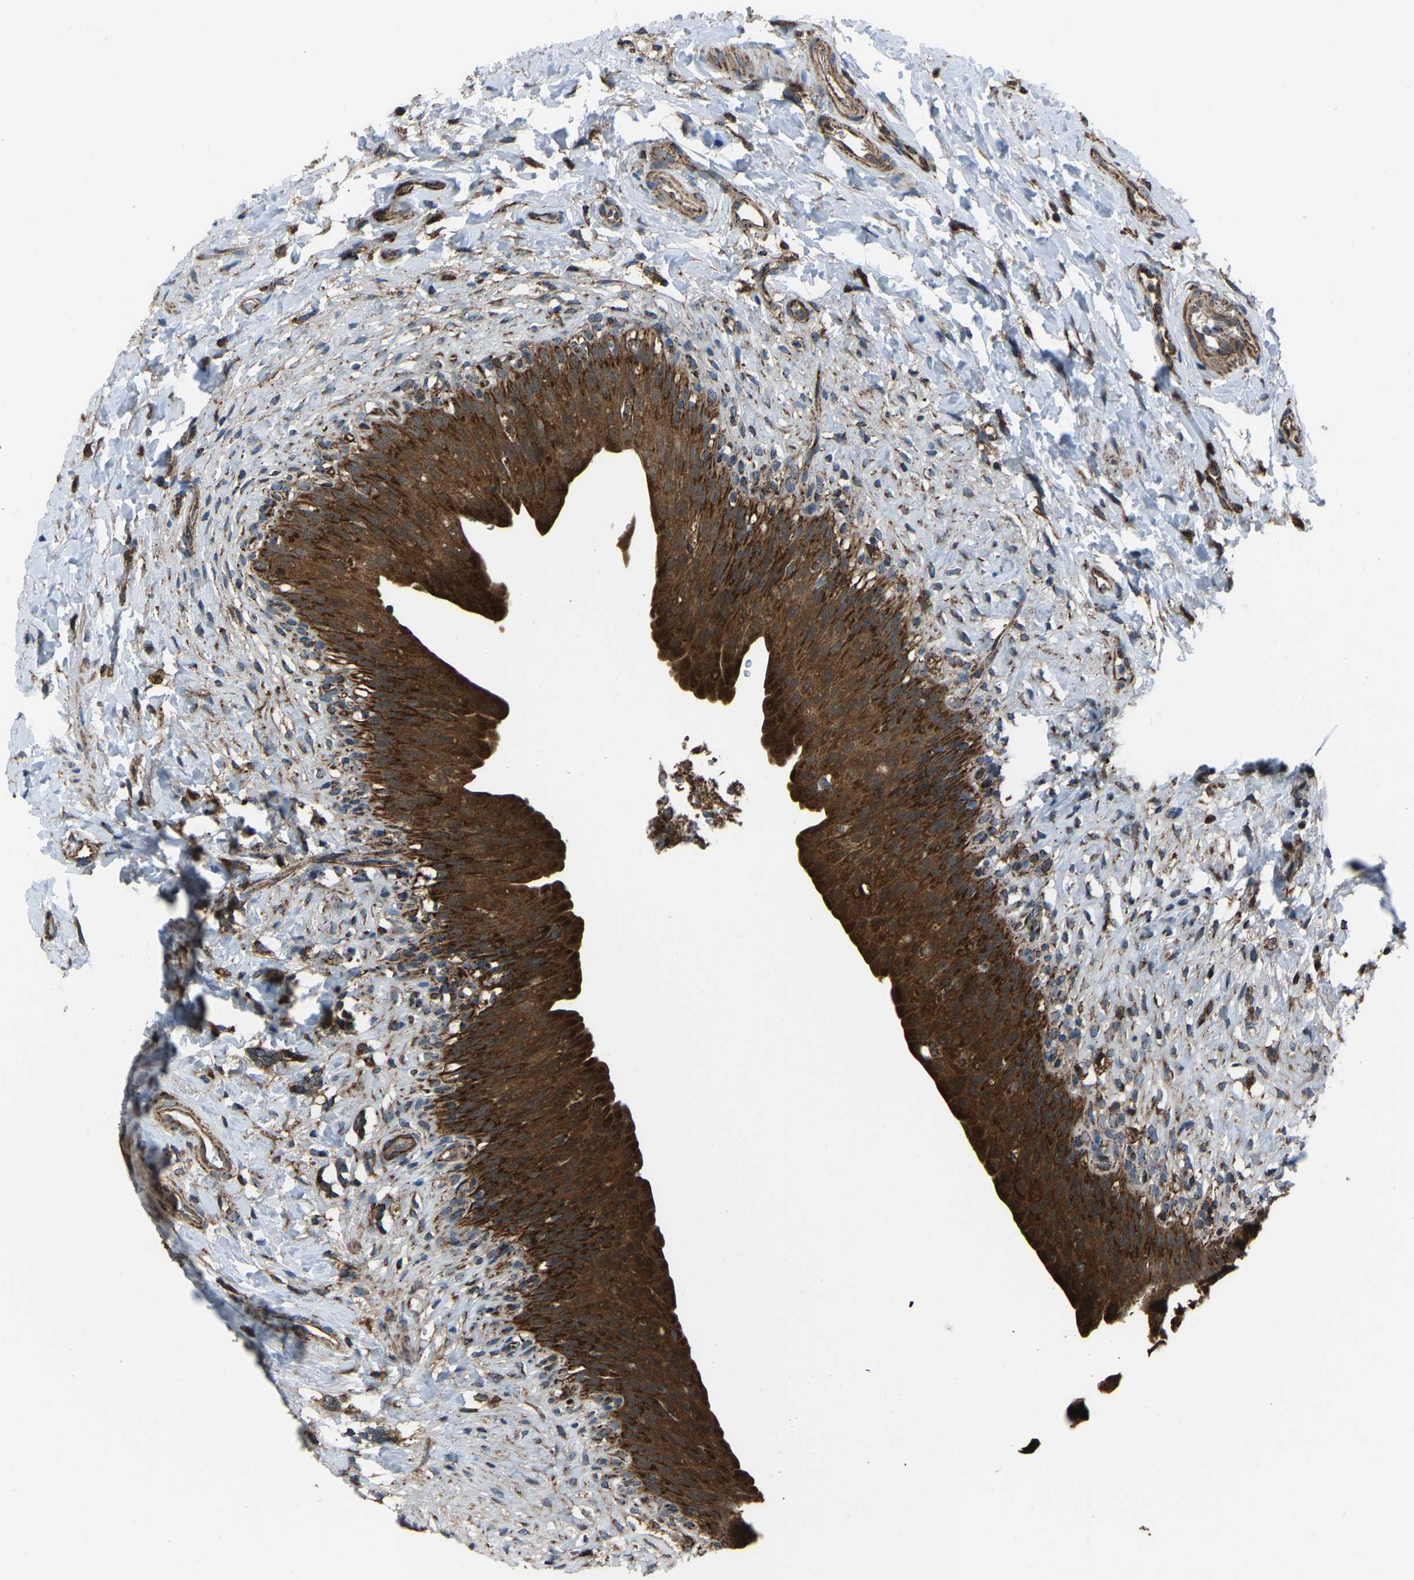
{"staining": {"intensity": "strong", "quantity": ">75%", "location": "cytoplasmic/membranous"}, "tissue": "urinary bladder", "cell_type": "Urothelial cells", "image_type": "normal", "snomed": [{"axis": "morphology", "description": "Normal tissue, NOS"}, {"axis": "topography", "description": "Urinary bladder"}], "caption": "A photomicrograph of human urinary bladder stained for a protein reveals strong cytoplasmic/membranous brown staining in urothelial cells.", "gene": "AKR1A1", "patient": {"sex": "female", "age": 79}}